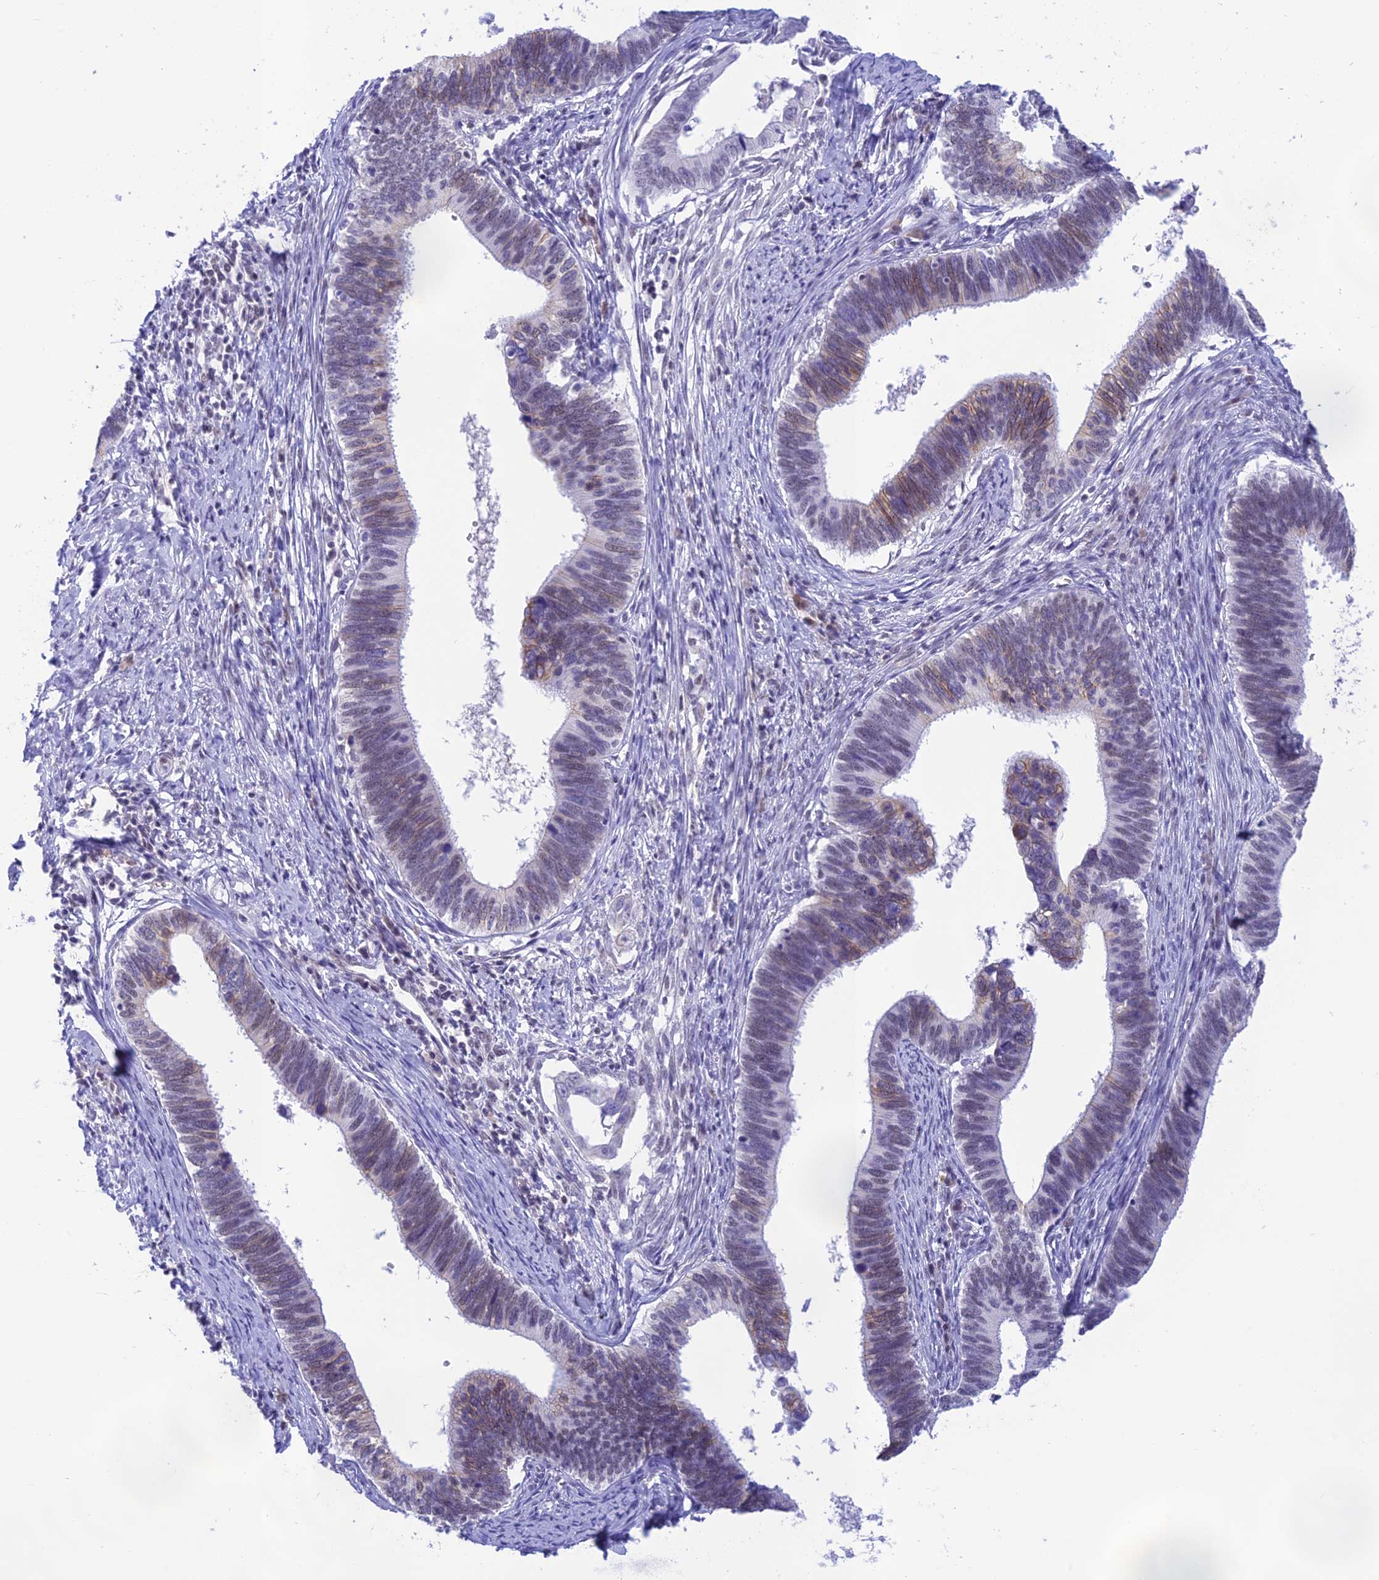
{"staining": {"intensity": "moderate", "quantity": "<25%", "location": "cytoplasmic/membranous"}, "tissue": "cervical cancer", "cell_type": "Tumor cells", "image_type": "cancer", "snomed": [{"axis": "morphology", "description": "Adenocarcinoma, NOS"}, {"axis": "topography", "description": "Cervix"}], "caption": "The immunohistochemical stain labels moderate cytoplasmic/membranous positivity in tumor cells of cervical adenocarcinoma tissue. (brown staining indicates protein expression, while blue staining denotes nuclei).", "gene": "THAP11", "patient": {"sex": "female", "age": 42}}